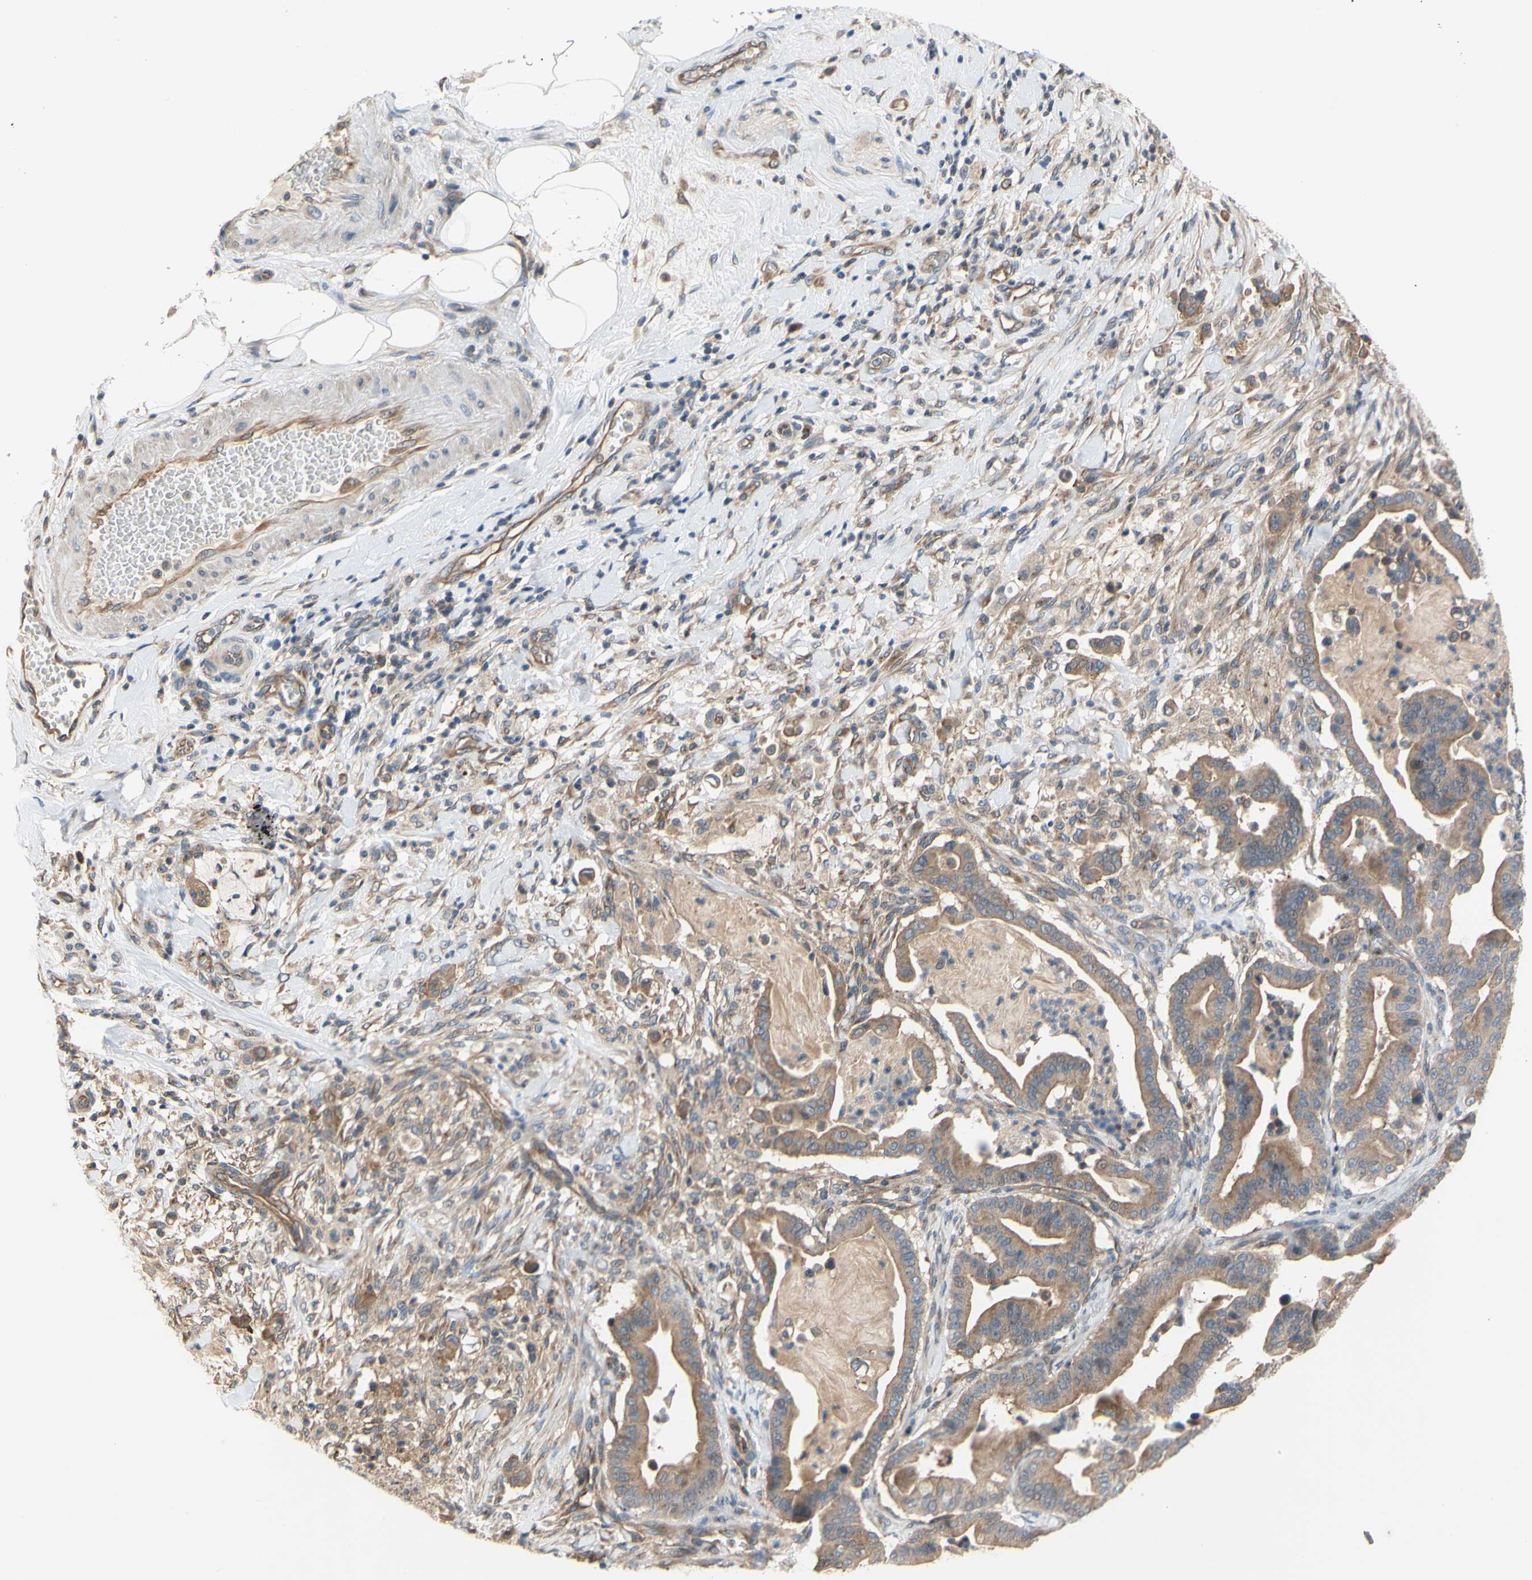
{"staining": {"intensity": "moderate", "quantity": ">75%", "location": "cytoplasmic/membranous"}, "tissue": "pancreatic cancer", "cell_type": "Tumor cells", "image_type": "cancer", "snomed": [{"axis": "morphology", "description": "Adenocarcinoma, NOS"}, {"axis": "topography", "description": "Pancreas"}], "caption": "The immunohistochemical stain highlights moderate cytoplasmic/membranous staining in tumor cells of pancreatic cancer (adenocarcinoma) tissue.", "gene": "DYNLRB1", "patient": {"sex": "male", "age": 63}}